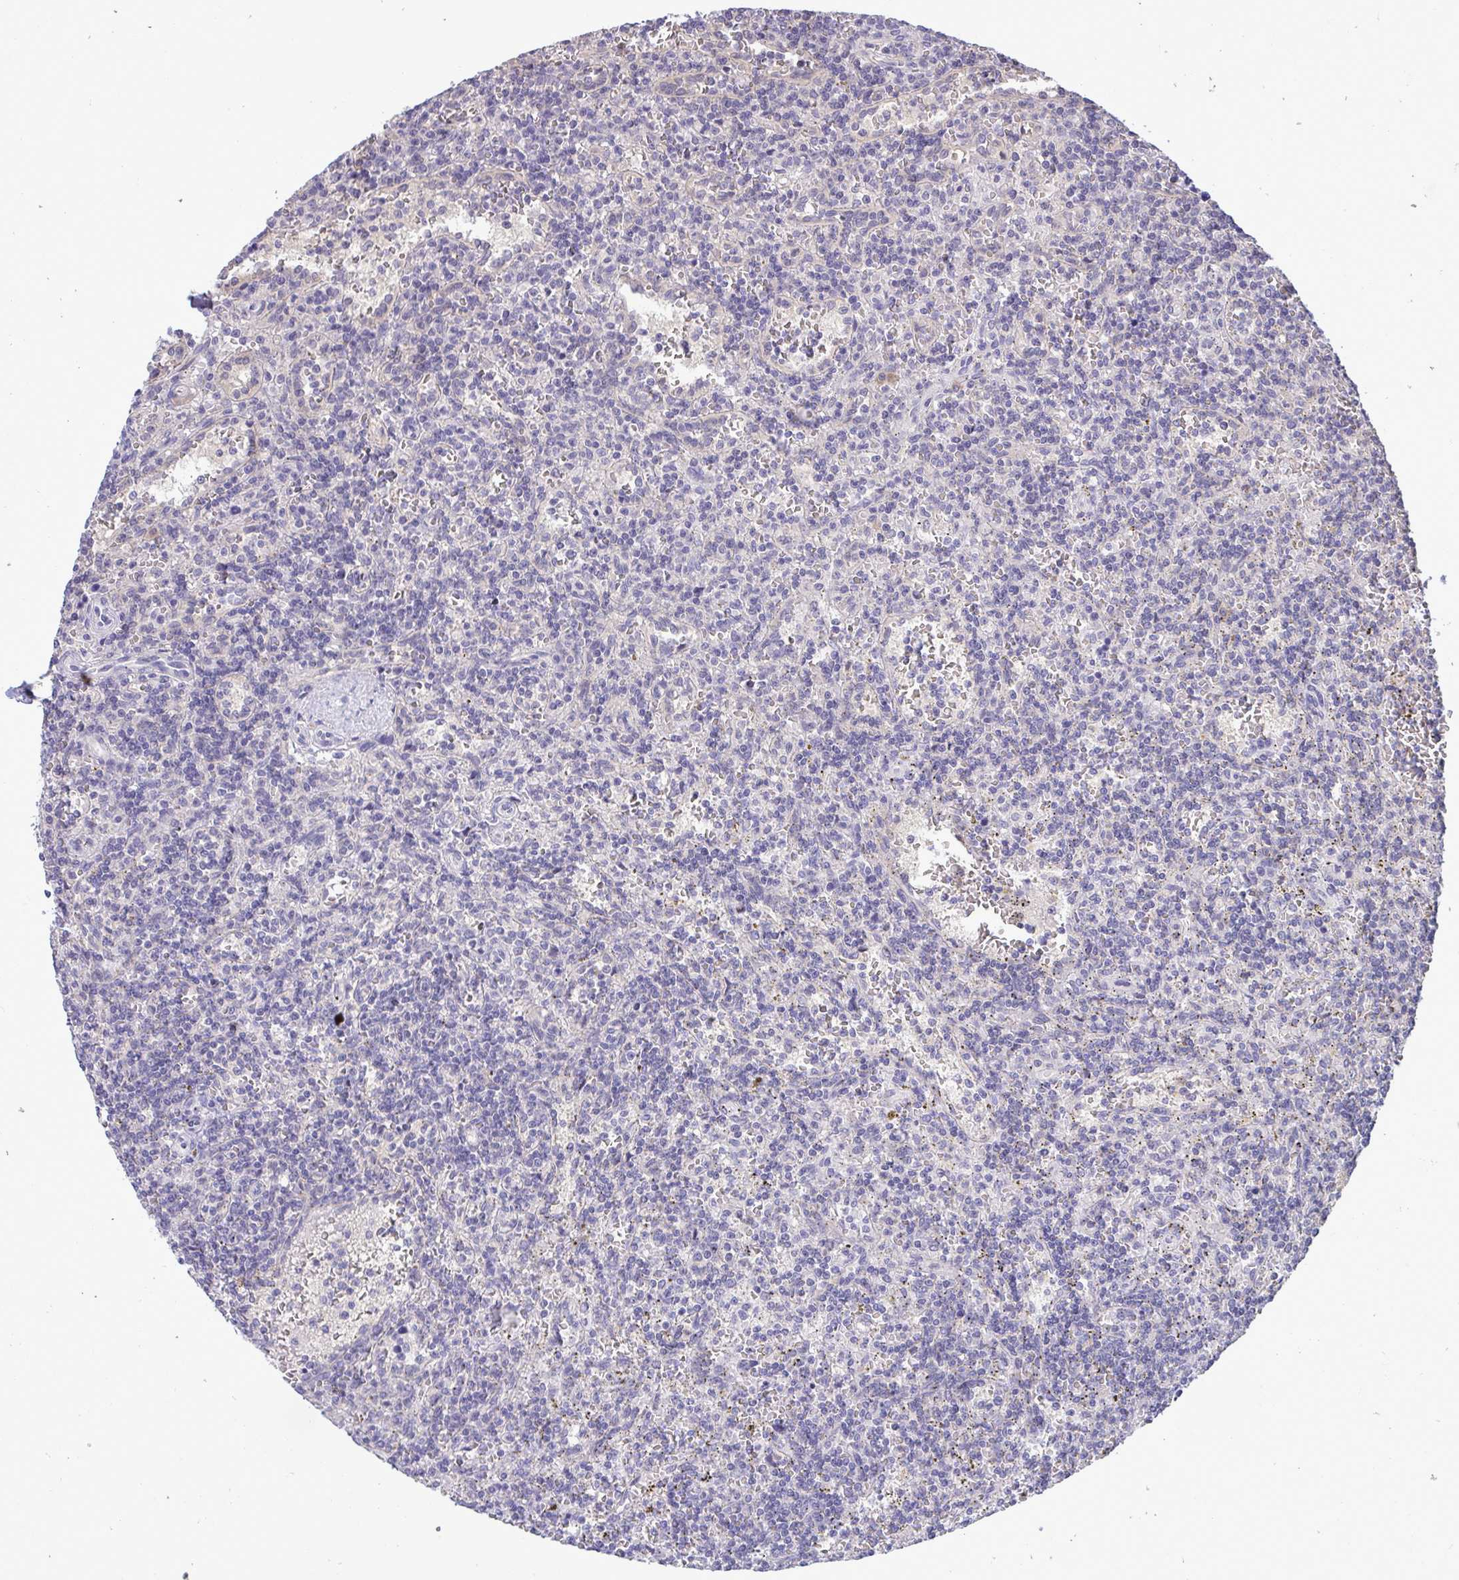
{"staining": {"intensity": "negative", "quantity": "none", "location": "none"}, "tissue": "lymphoma", "cell_type": "Tumor cells", "image_type": "cancer", "snomed": [{"axis": "morphology", "description": "Malignant lymphoma, non-Hodgkin's type, Low grade"}, {"axis": "topography", "description": "Spleen"}], "caption": "IHC image of neoplastic tissue: malignant lymphoma, non-Hodgkin's type (low-grade) stained with DAB displays no significant protein expression in tumor cells.", "gene": "TMEM41A", "patient": {"sex": "male", "age": 73}}